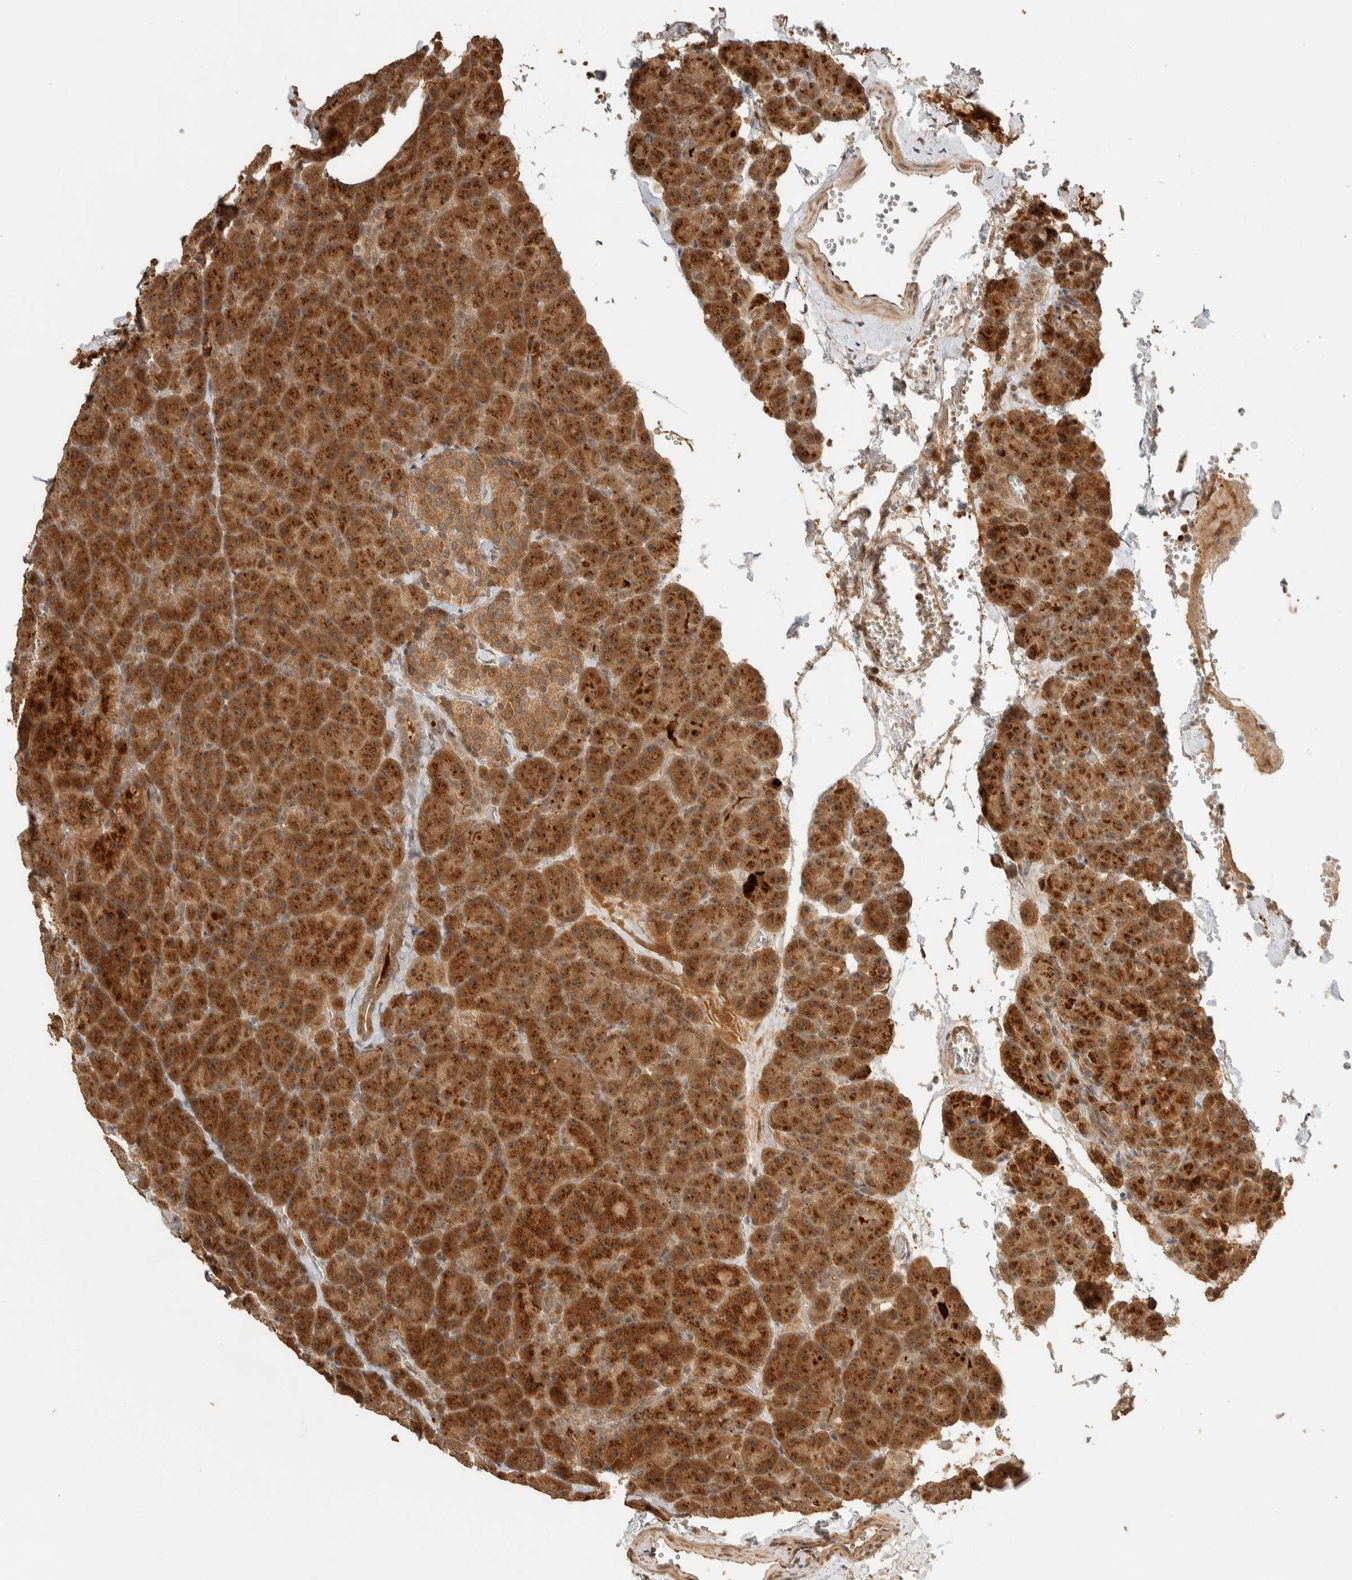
{"staining": {"intensity": "strong", "quantity": ">75%", "location": "cytoplasmic/membranous"}, "tissue": "pancreas", "cell_type": "Exocrine glandular cells", "image_type": "normal", "snomed": [{"axis": "morphology", "description": "Normal tissue, NOS"}, {"axis": "morphology", "description": "Carcinoid, malignant, NOS"}, {"axis": "topography", "description": "Pancreas"}], "caption": "Brown immunohistochemical staining in normal pancreas demonstrates strong cytoplasmic/membranous staining in about >75% of exocrine glandular cells.", "gene": "ZBTB2", "patient": {"sex": "female", "age": 35}}